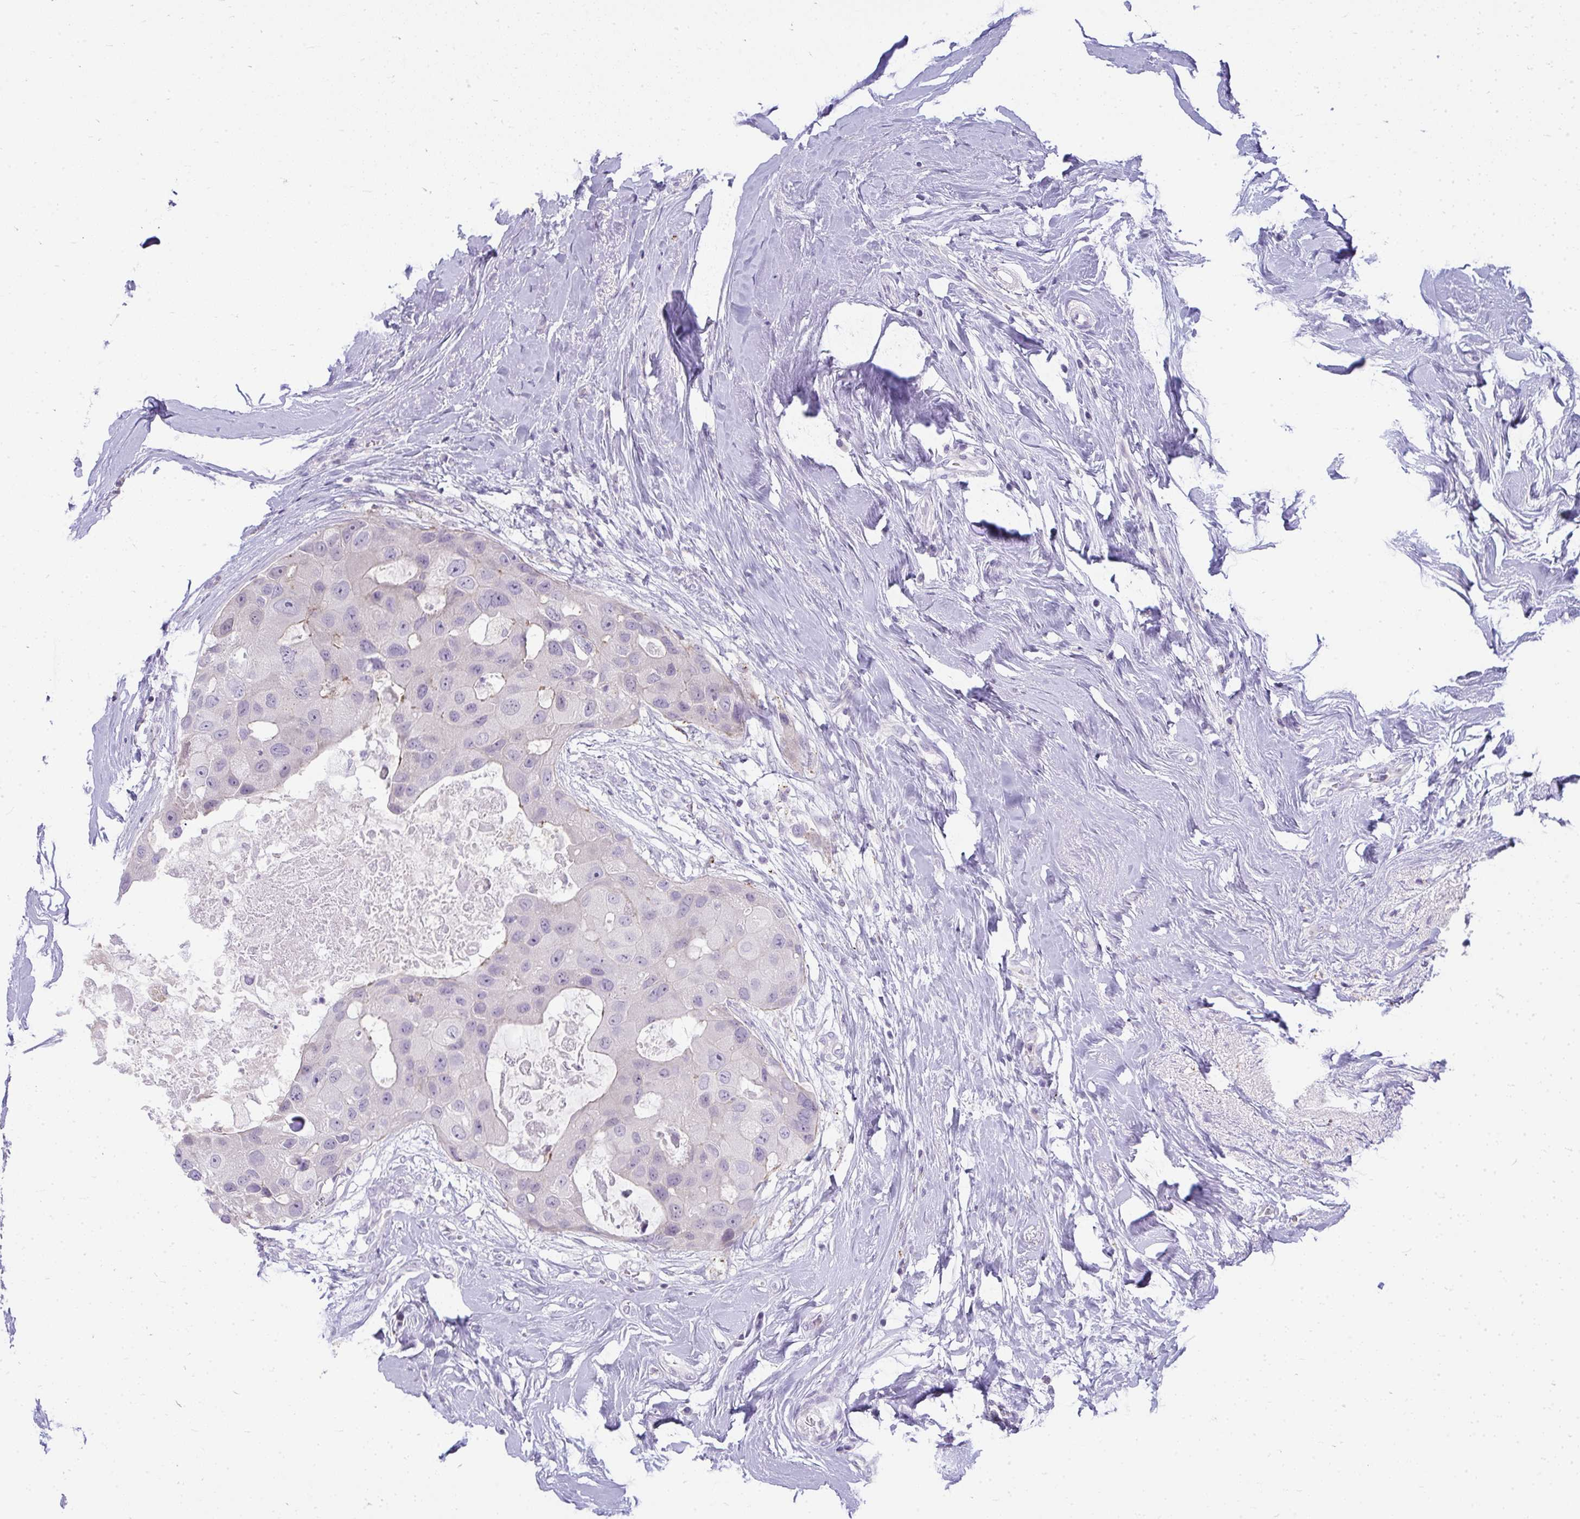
{"staining": {"intensity": "negative", "quantity": "none", "location": "none"}, "tissue": "breast cancer", "cell_type": "Tumor cells", "image_type": "cancer", "snomed": [{"axis": "morphology", "description": "Duct carcinoma"}, {"axis": "topography", "description": "Breast"}], "caption": "Immunohistochemistry (IHC) of human breast cancer (infiltrating ductal carcinoma) demonstrates no positivity in tumor cells.", "gene": "VPS4B", "patient": {"sex": "female", "age": 43}}